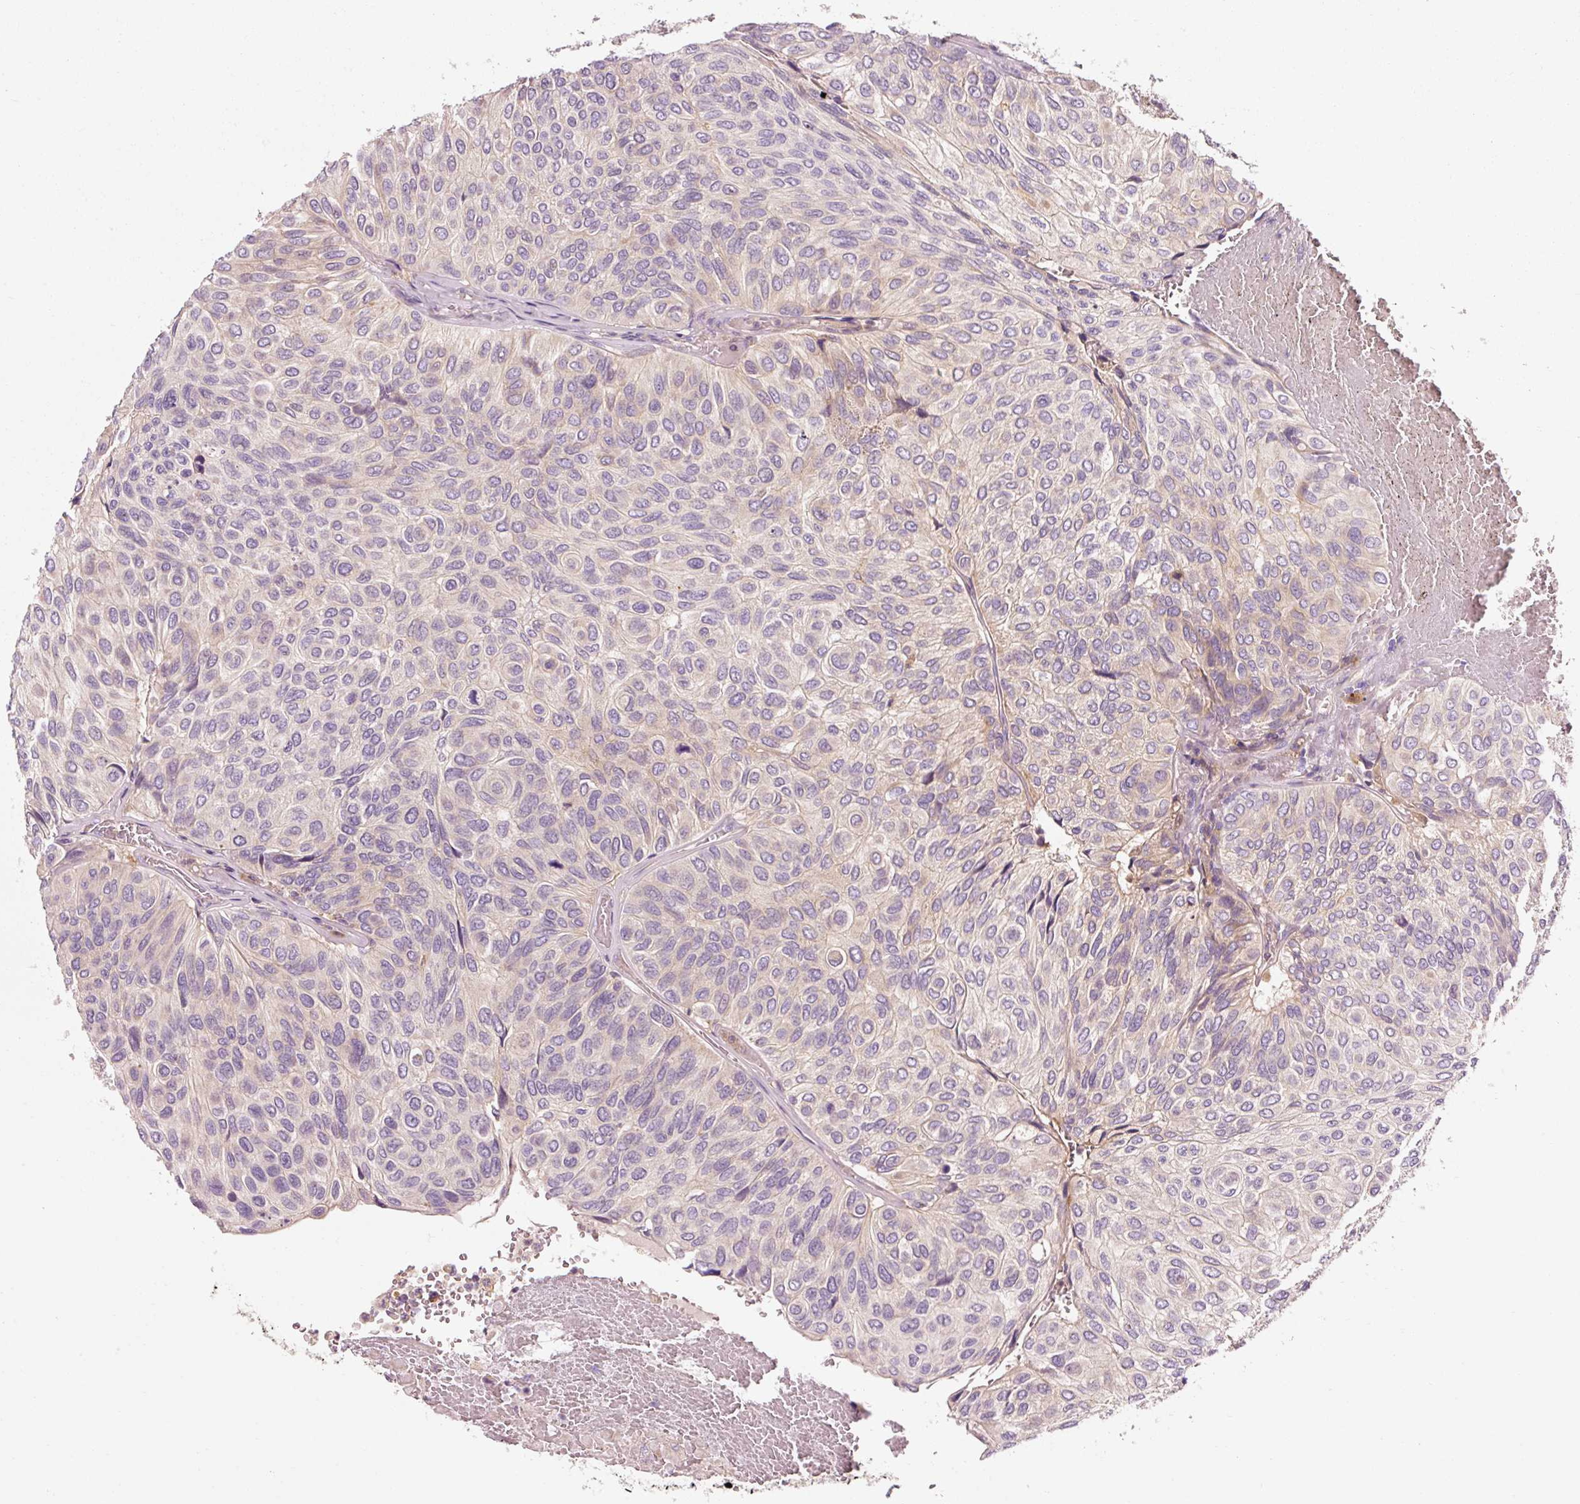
{"staining": {"intensity": "moderate", "quantity": "<25%", "location": "cytoplasmic/membranous"}, "tissue": "urothelial cancer", "cell_type": "Tumor cells", "image_type": "cancer", "snomed": [{"axis": "morphology", "description": "Urothelial carcinoma, High grade"}, {"axis": "topography", "description": "Urinary bladder"}], "caption": "Approximately <25% of tumor cells in urothelial cancer exhibit moderate cytoplasmic/membranous protein staining as visualized by brown immunohistochemical staining.", "gene": "NAPA", "patient": {"sex": "male", "age": 66}}